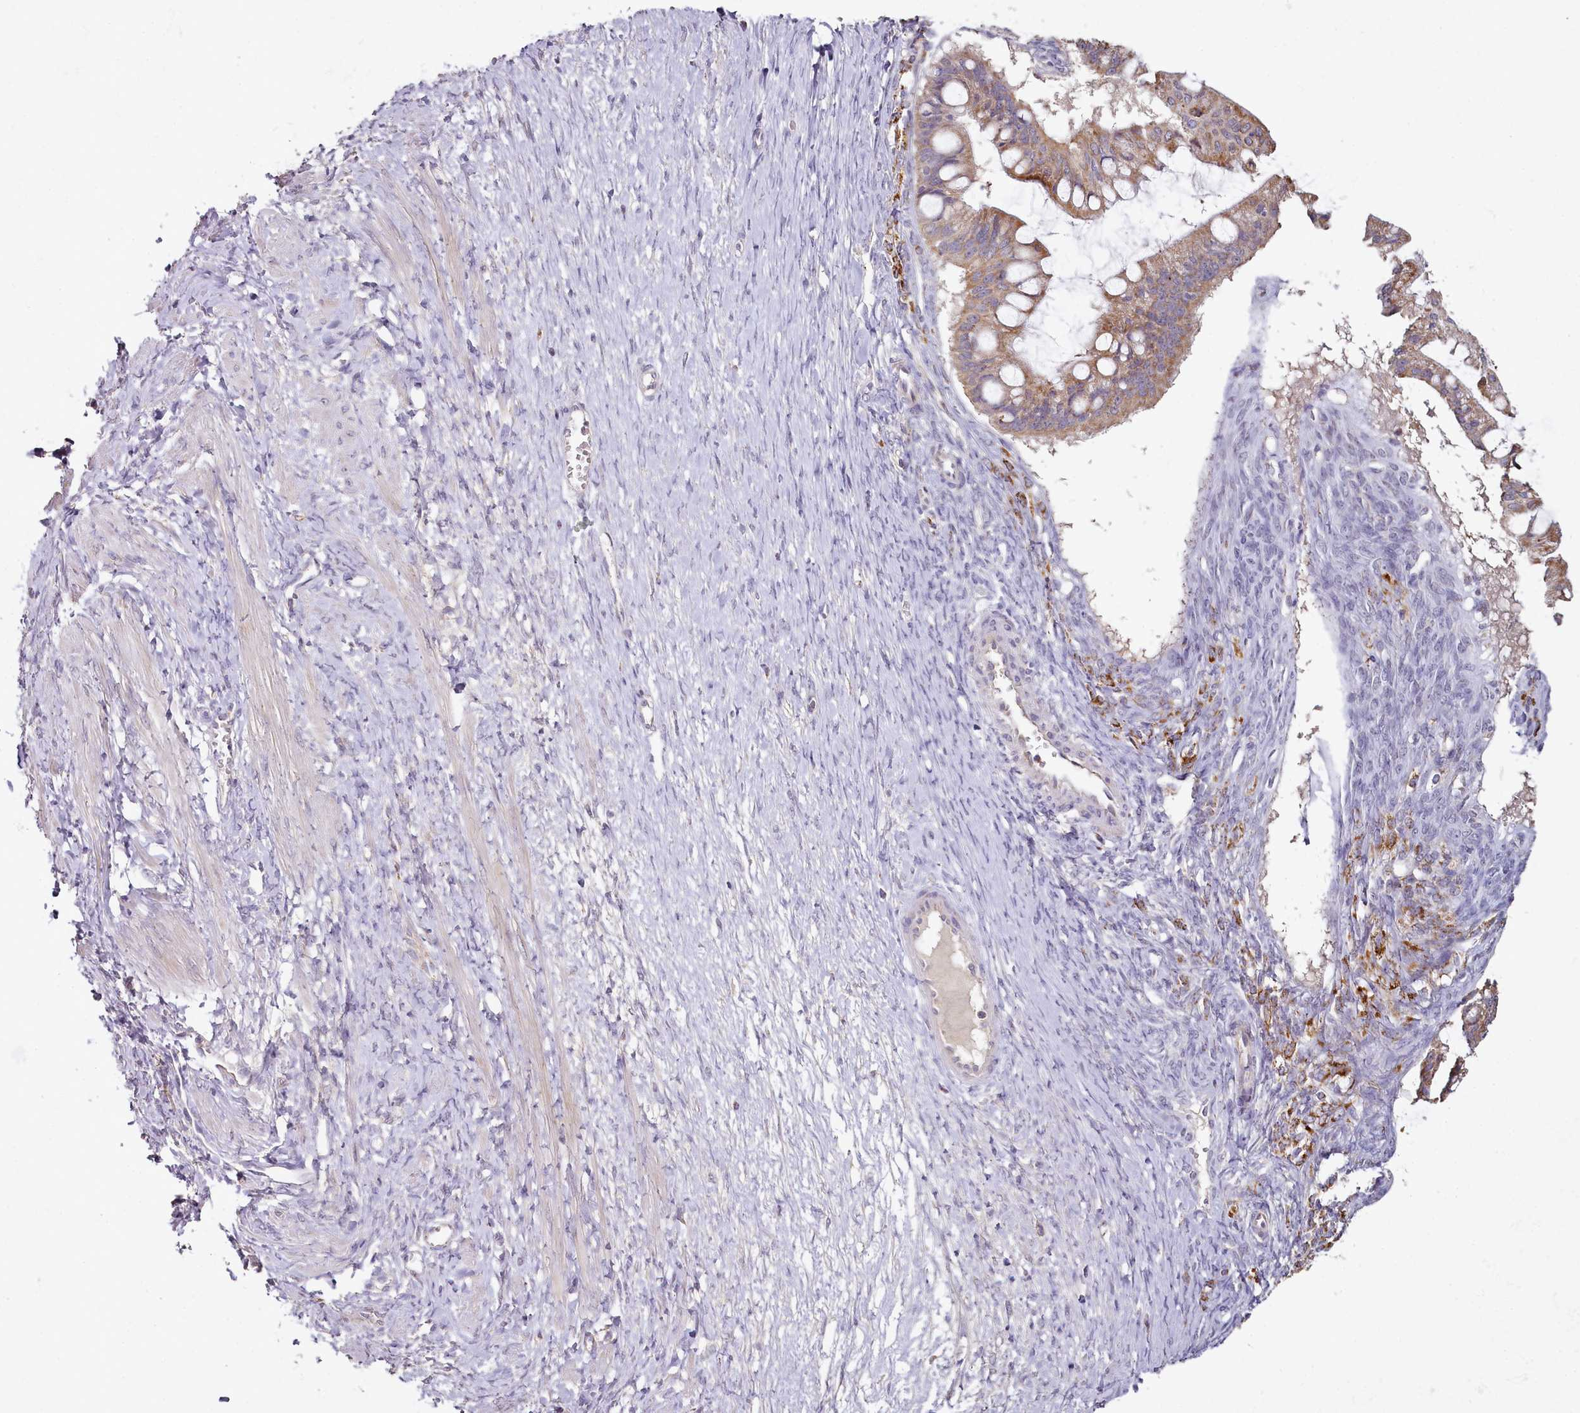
{"staining": {"intensity": "moderate", "quantity": ">75%", "location": "cytoplasmic/membranous"}, "tissue": "ovarian cancer", "cell_type": "Tumor cells", "image_type": "cancer", "snomed": [{"axis": "morphology", "description": "Cystadenocarcinoma, mucinous, NOS"}, {"axis": "topography", "description": "Ovary"}], "caption": "Immunohistochemical staining of human ovarian mucinous cystadenocarcinoma displays medium levels of moderate cytoplasmic/membranous protein staining in approximately >75% of tumor cells.", "gene": "ACSS1", "patient": {"sex": "female", "age": 73}}